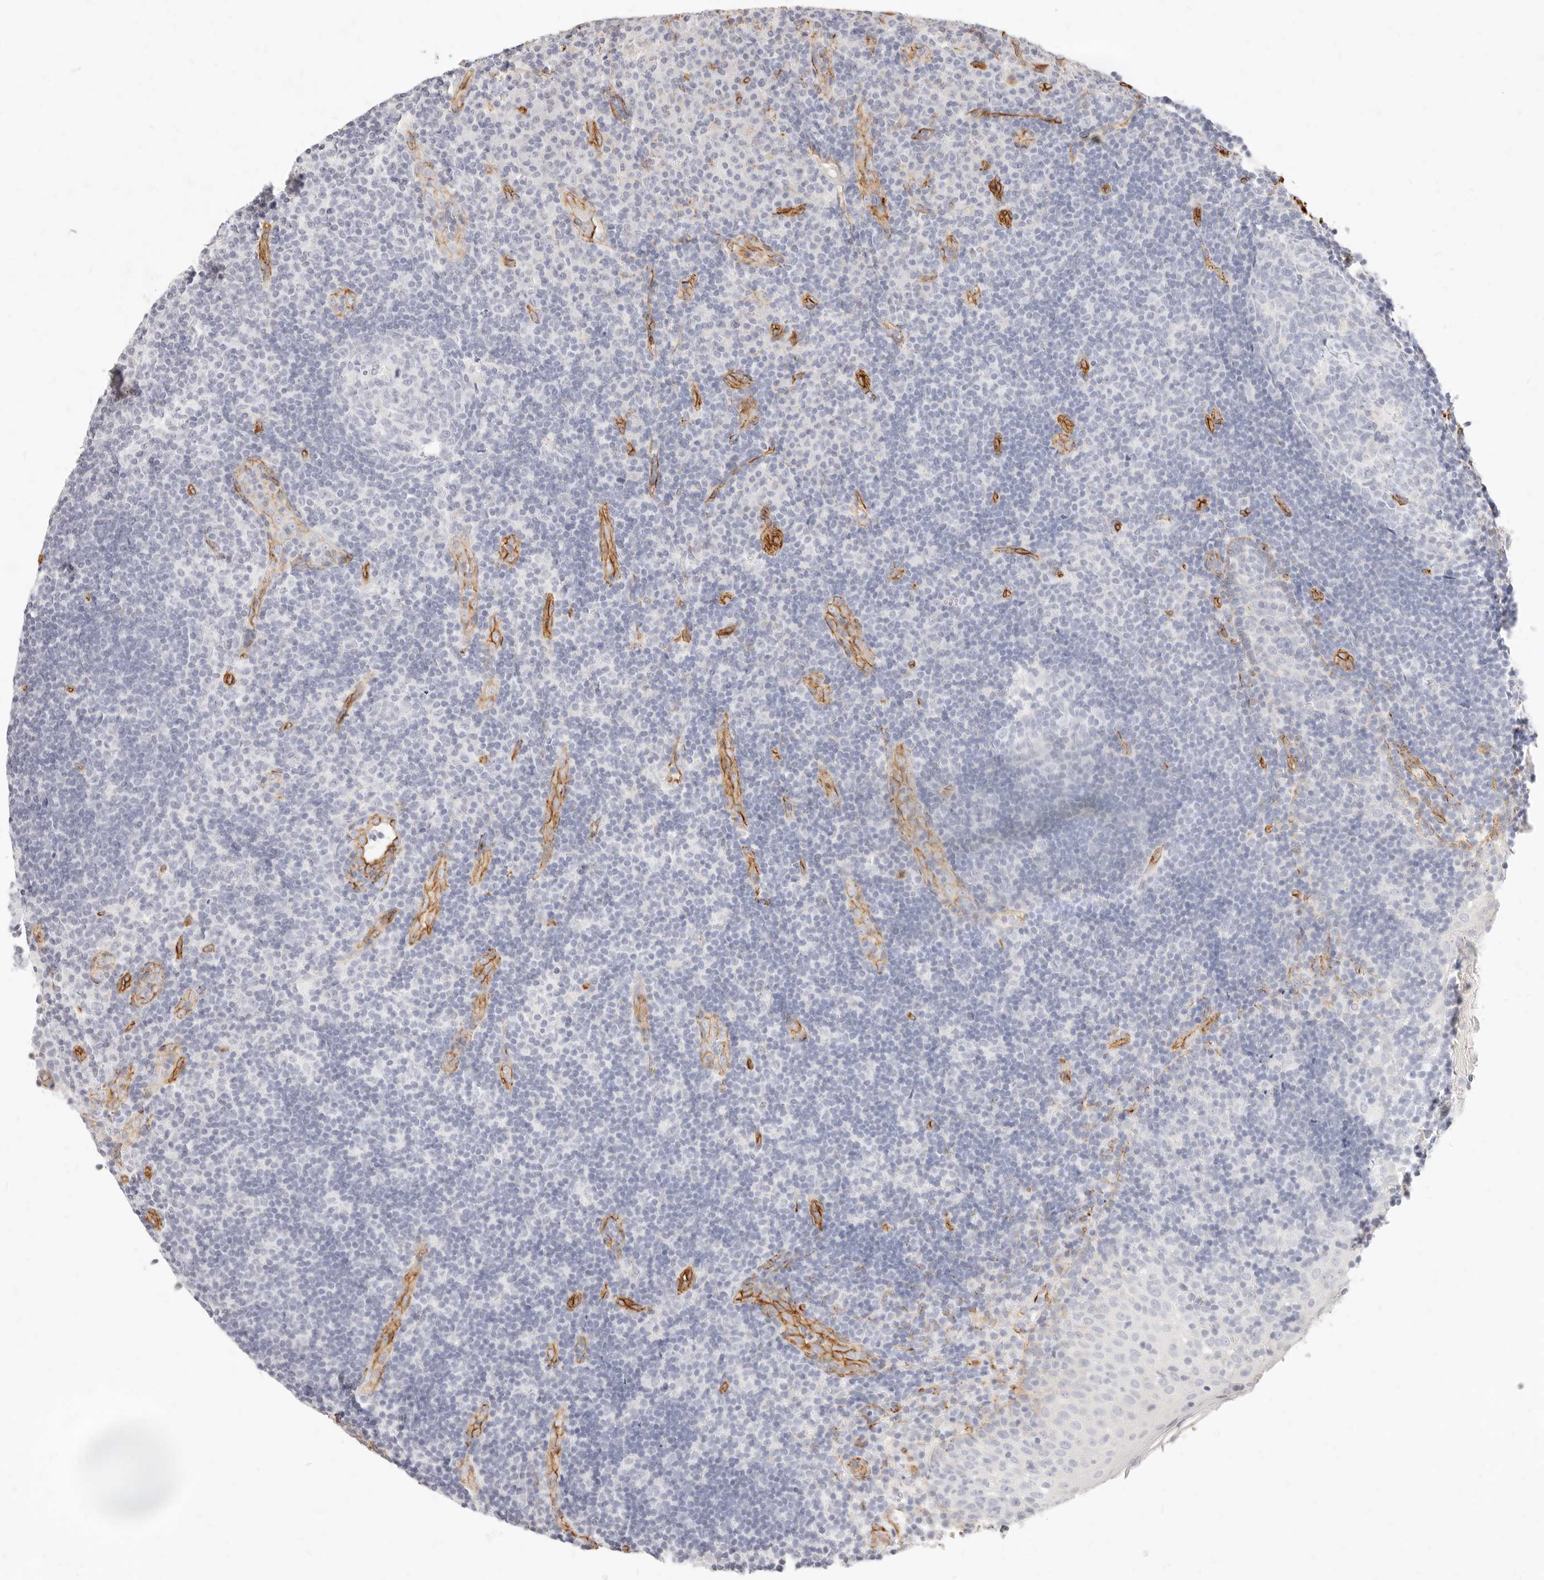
{"staining": {"intensity": "negative", "quantity": "none", "location": "none"}, "tissue": "tonsil", "cell_type": "Germinal center cells", "image_type": "normal", "snomed": [{"axis": "morphology", "description": "Normal tissue, NOS"}, {"axis": "topography", "description": "Tonsil"}], "caption": "IHC histopathology image of unremarkable tonsil: human tonsil stained with DAB (3,3'-diaminobenzidine) shows no significant protein positivity in germinal center cells.", "gene": "NUS1", "patient": {"sex": "female", "age": 40}}